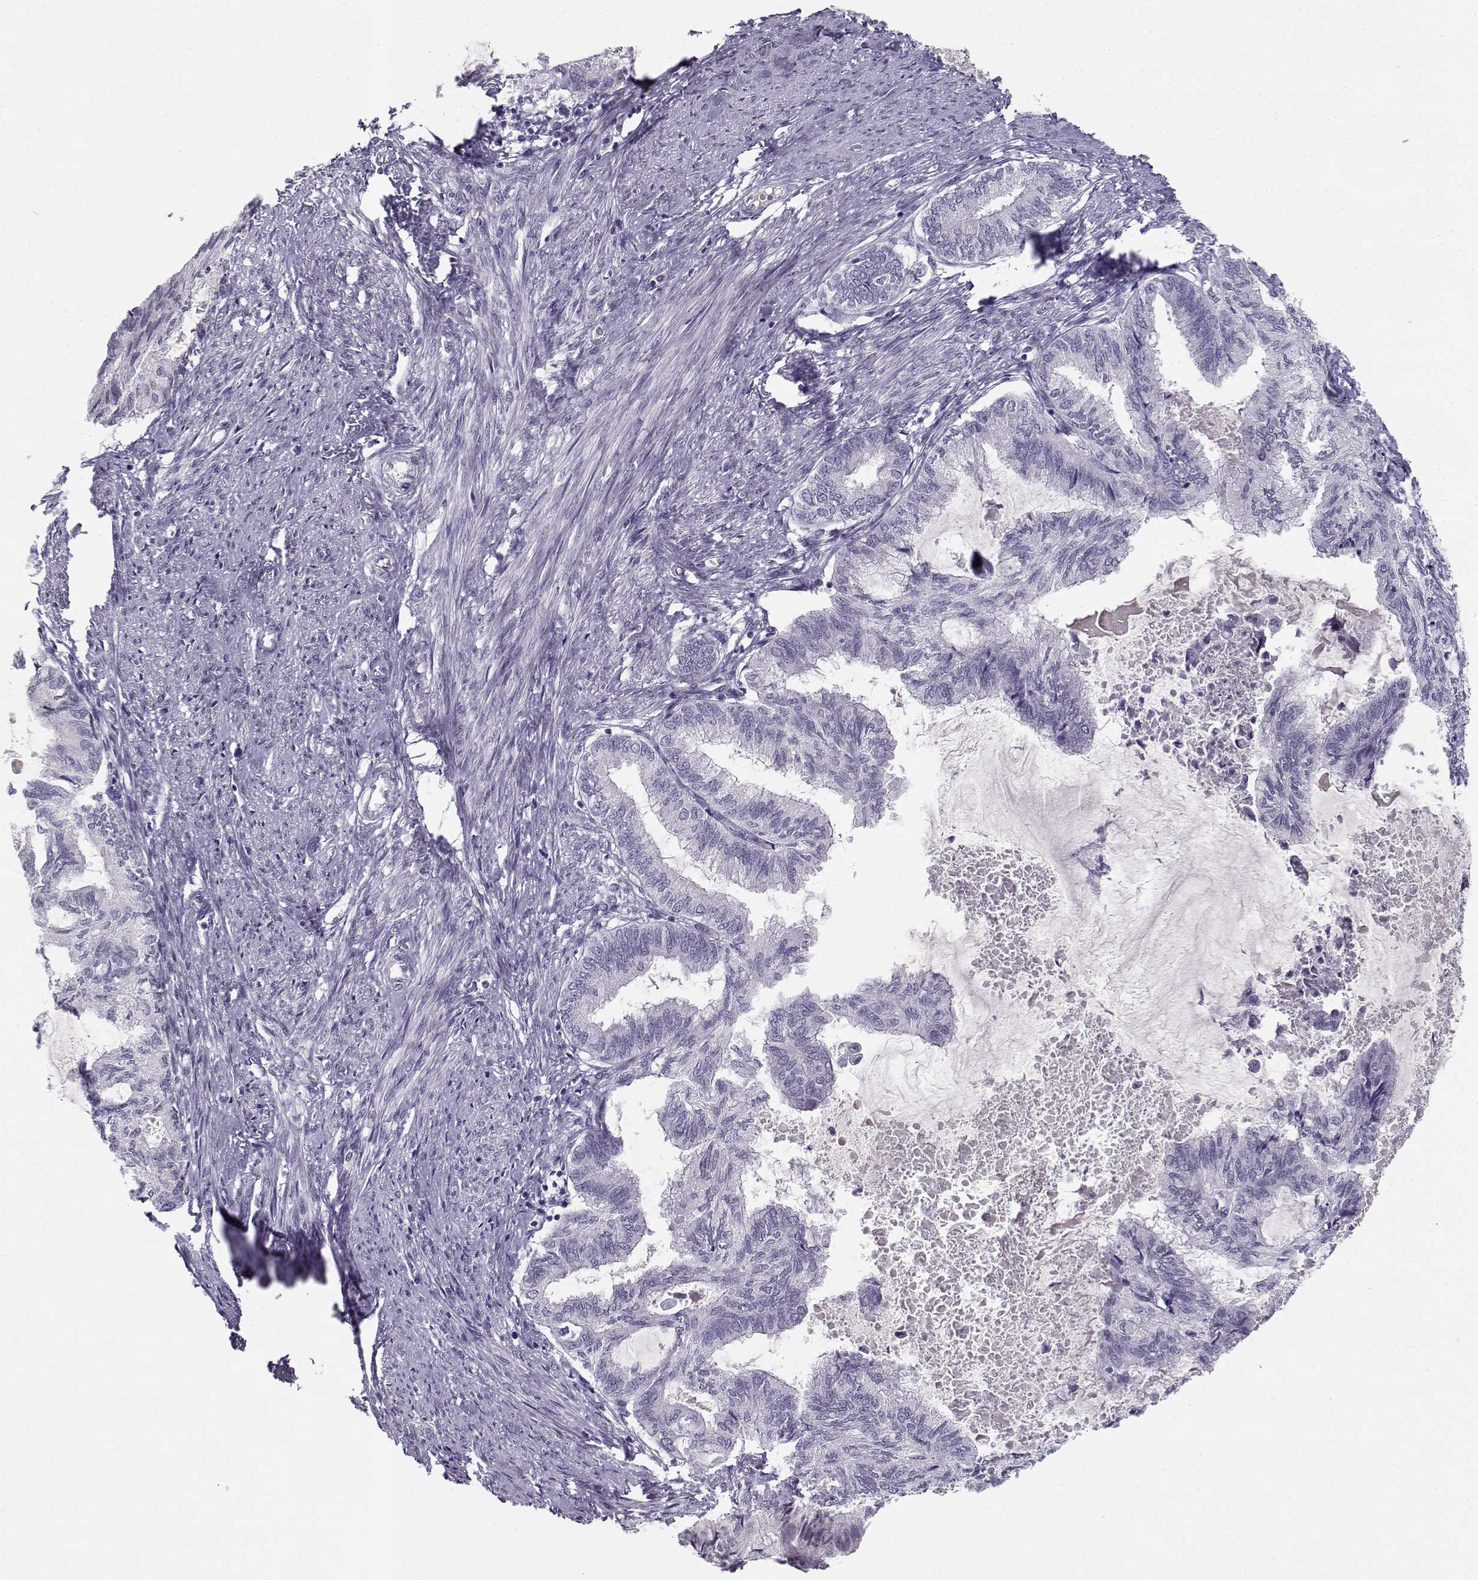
{"staining": {"intensity": "negative", "quantity": "none", "location": "none"}, "tissue": "endometrial cancer", "cell_type": "Tumor cells", "image_type": "cancer", "snomed": [{"axis": "morphology", "description": "Adenocarcinoma, NOS"}, {"axis": "topography", "description": "Endometrium"}], "caption": "Immunohistochemistry (IHC) photomicrograph of endometrial cancer stained for a protein (brown), which reveals no positivity in tumor cells. (Immunohistochemistry (IHC), brightfield microscopy, high magnification).", "gene": "C16orf86", "patient": {"sex": "female", "age": 86}}